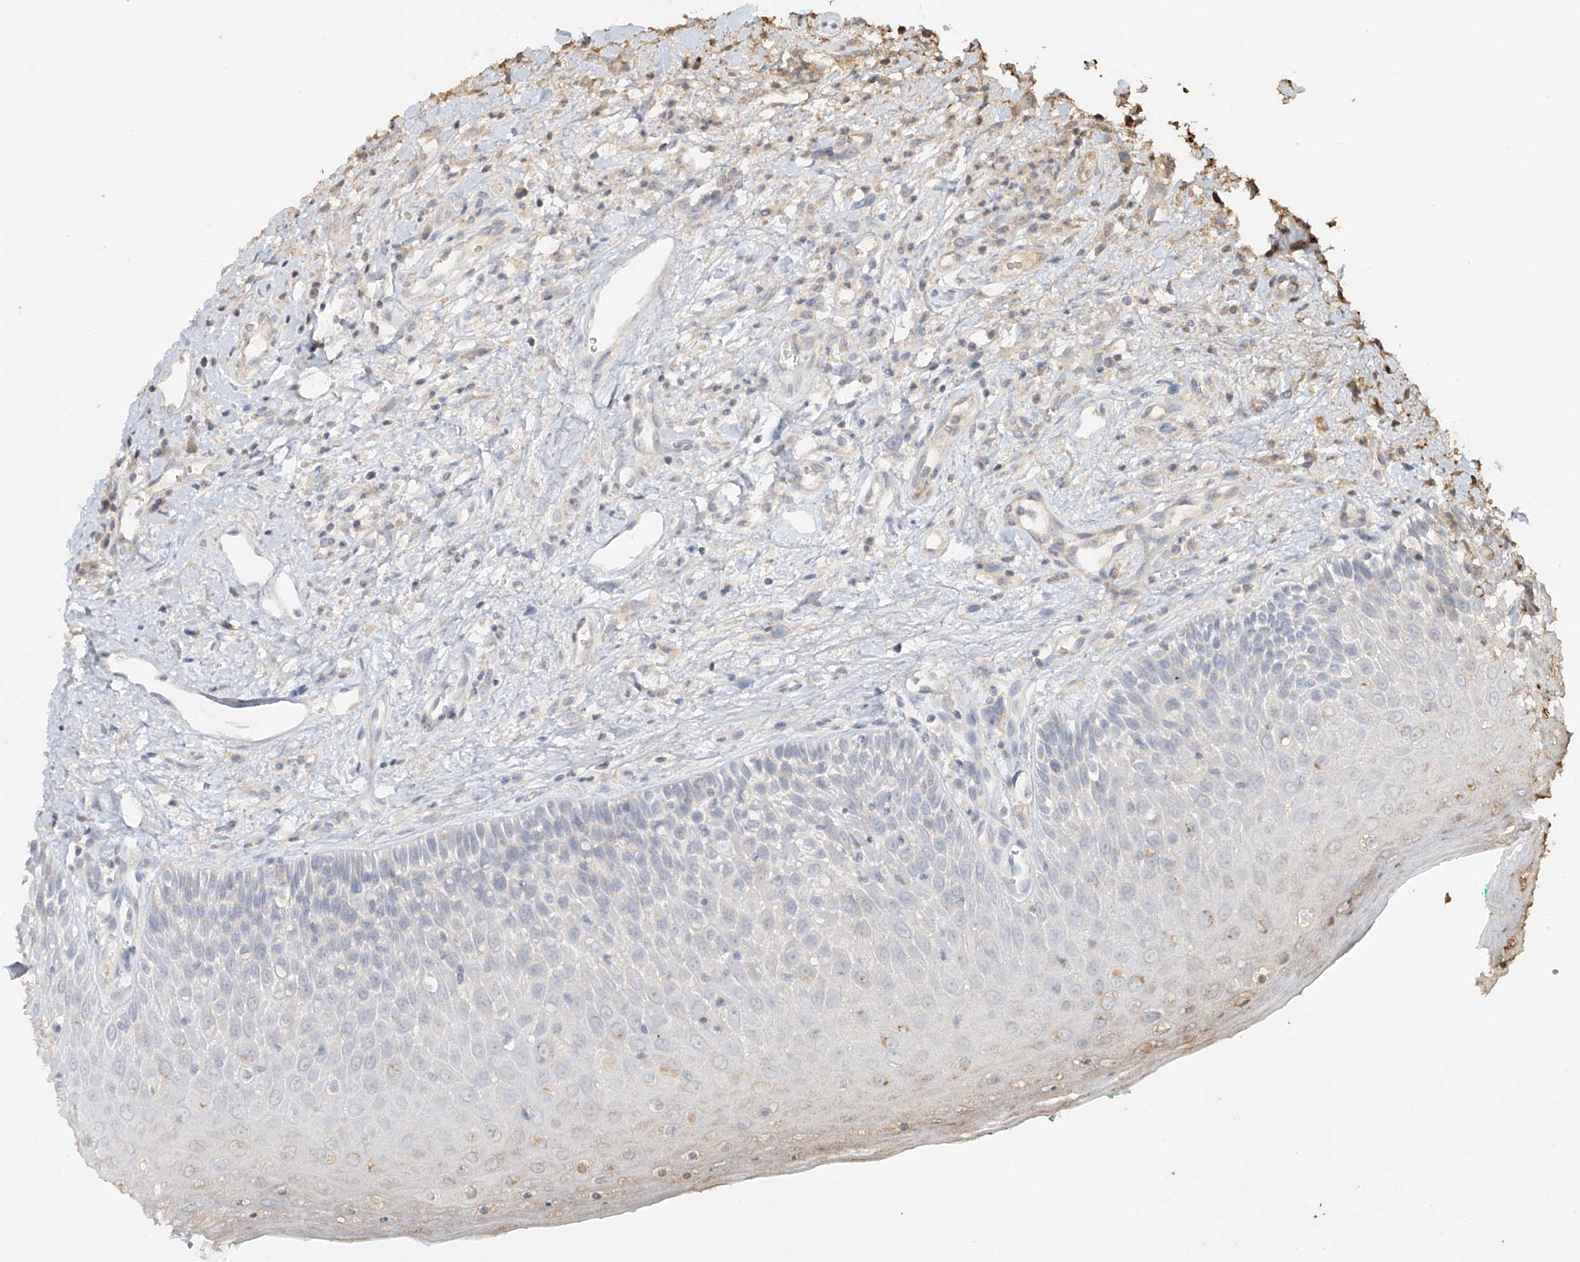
{"staining": {"intensity": "weak", "quantity": "<25%", "location": "cytoplasmic/membranous"}, "tissue": "oral mucosa", "cell_type": "Squamous epithelial cells", "image_type": "normal", "snomed": [{"axis": "morphology", "description": "Normal tissue, NOS"}, {"axis": "topography", "description": "Oral tissue"}], "caption": "The photomicrograph demonstrates no staining of squamous epithelial cells in unremarkable oral mucosa.", "gene": "NPHS1", "patient": {"sex": "female", "age": 70}}